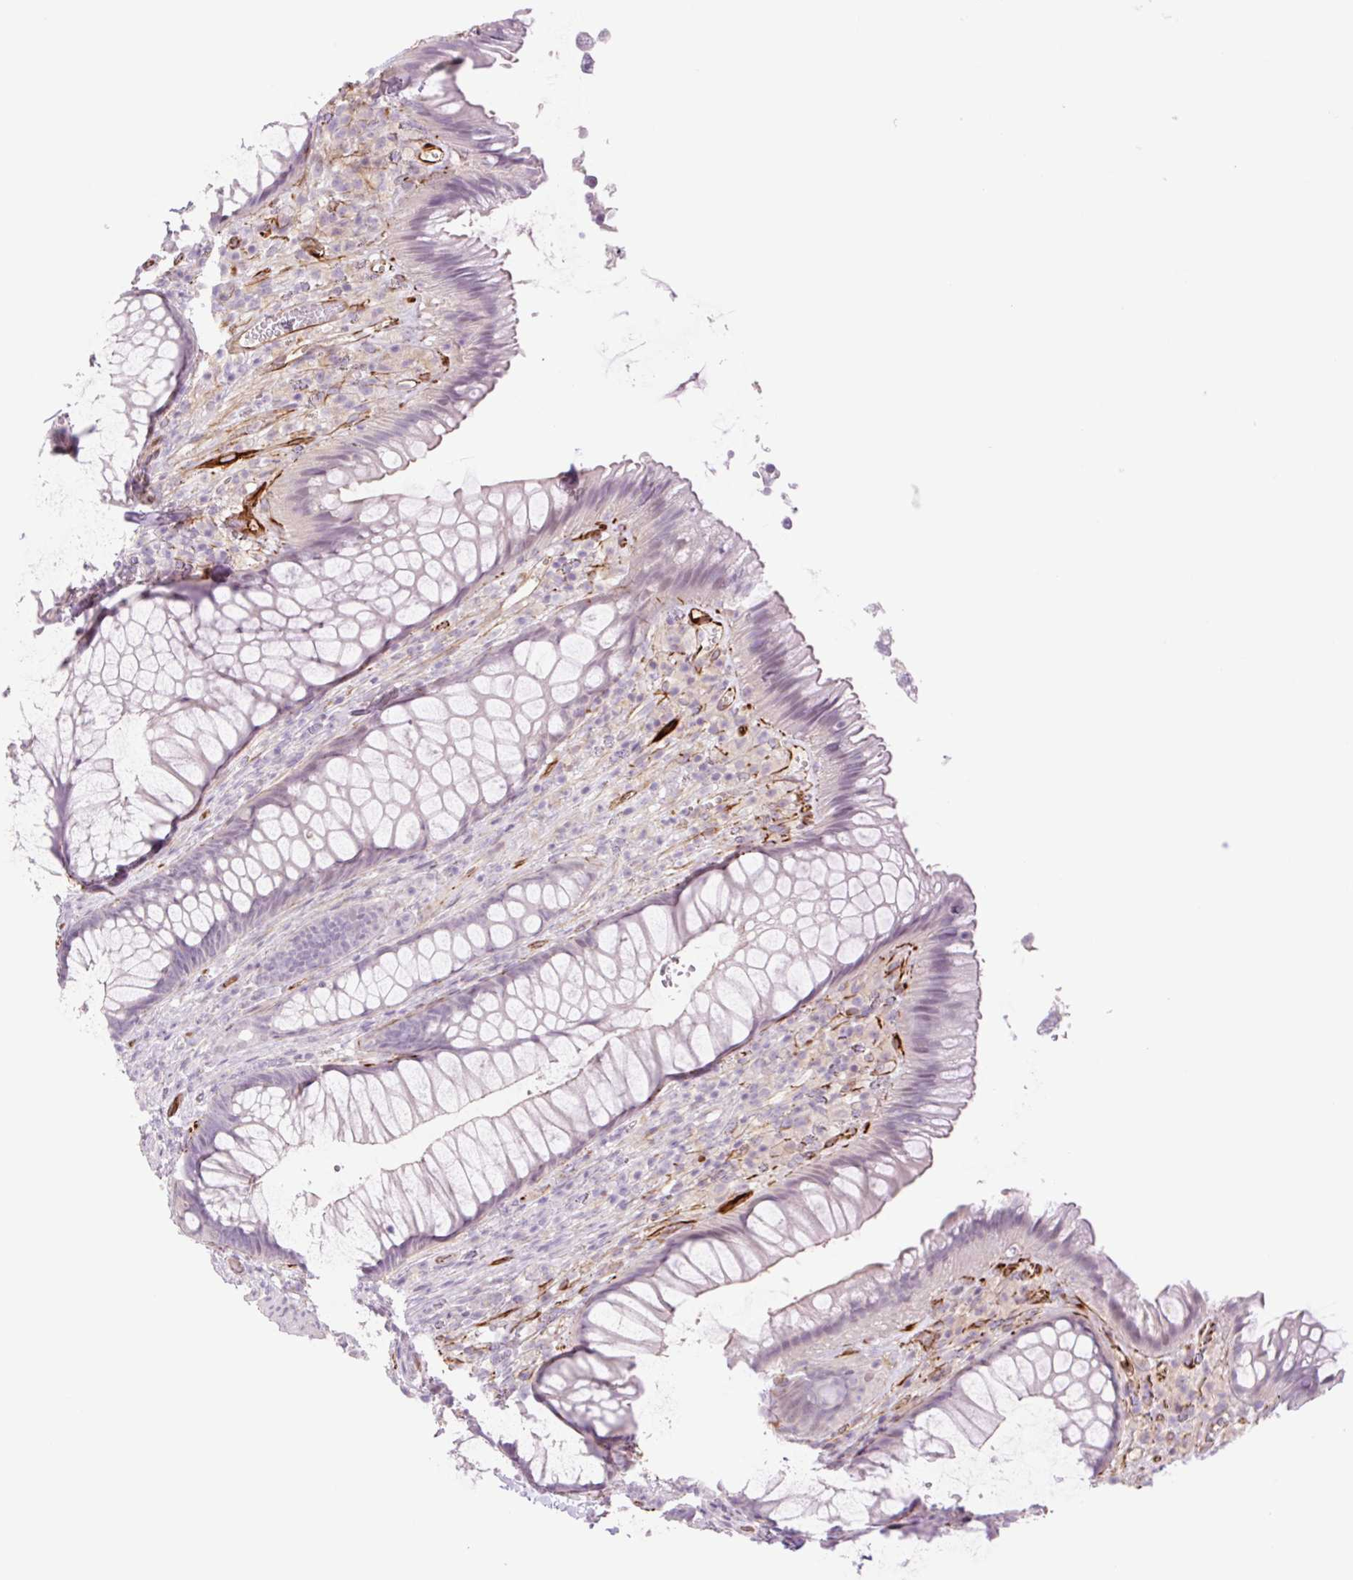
{"staining": {"intensity": "negative", "quantity": "none", "location": "none"}, "tissue": "rectum", "cell_type": "Glandular cells", "image_type": "normal", "snomed": [{"axis": "morphology", "description": "Normal tissue, NOS"}, {"axis": "topography", "description": "Rectum"}], "caption": "The photomicrograph shows no significant staining in glandular cells of rectum. The staining was performed using DAB (3,3'-diaminobenzidine) to visualize the protein expression in brown, while the nuclei were stained in blue with hematoxylin (Magnification: 20x).", "gene": "ZFYVE21", "patient": {"sex": "male", "age": 53}}